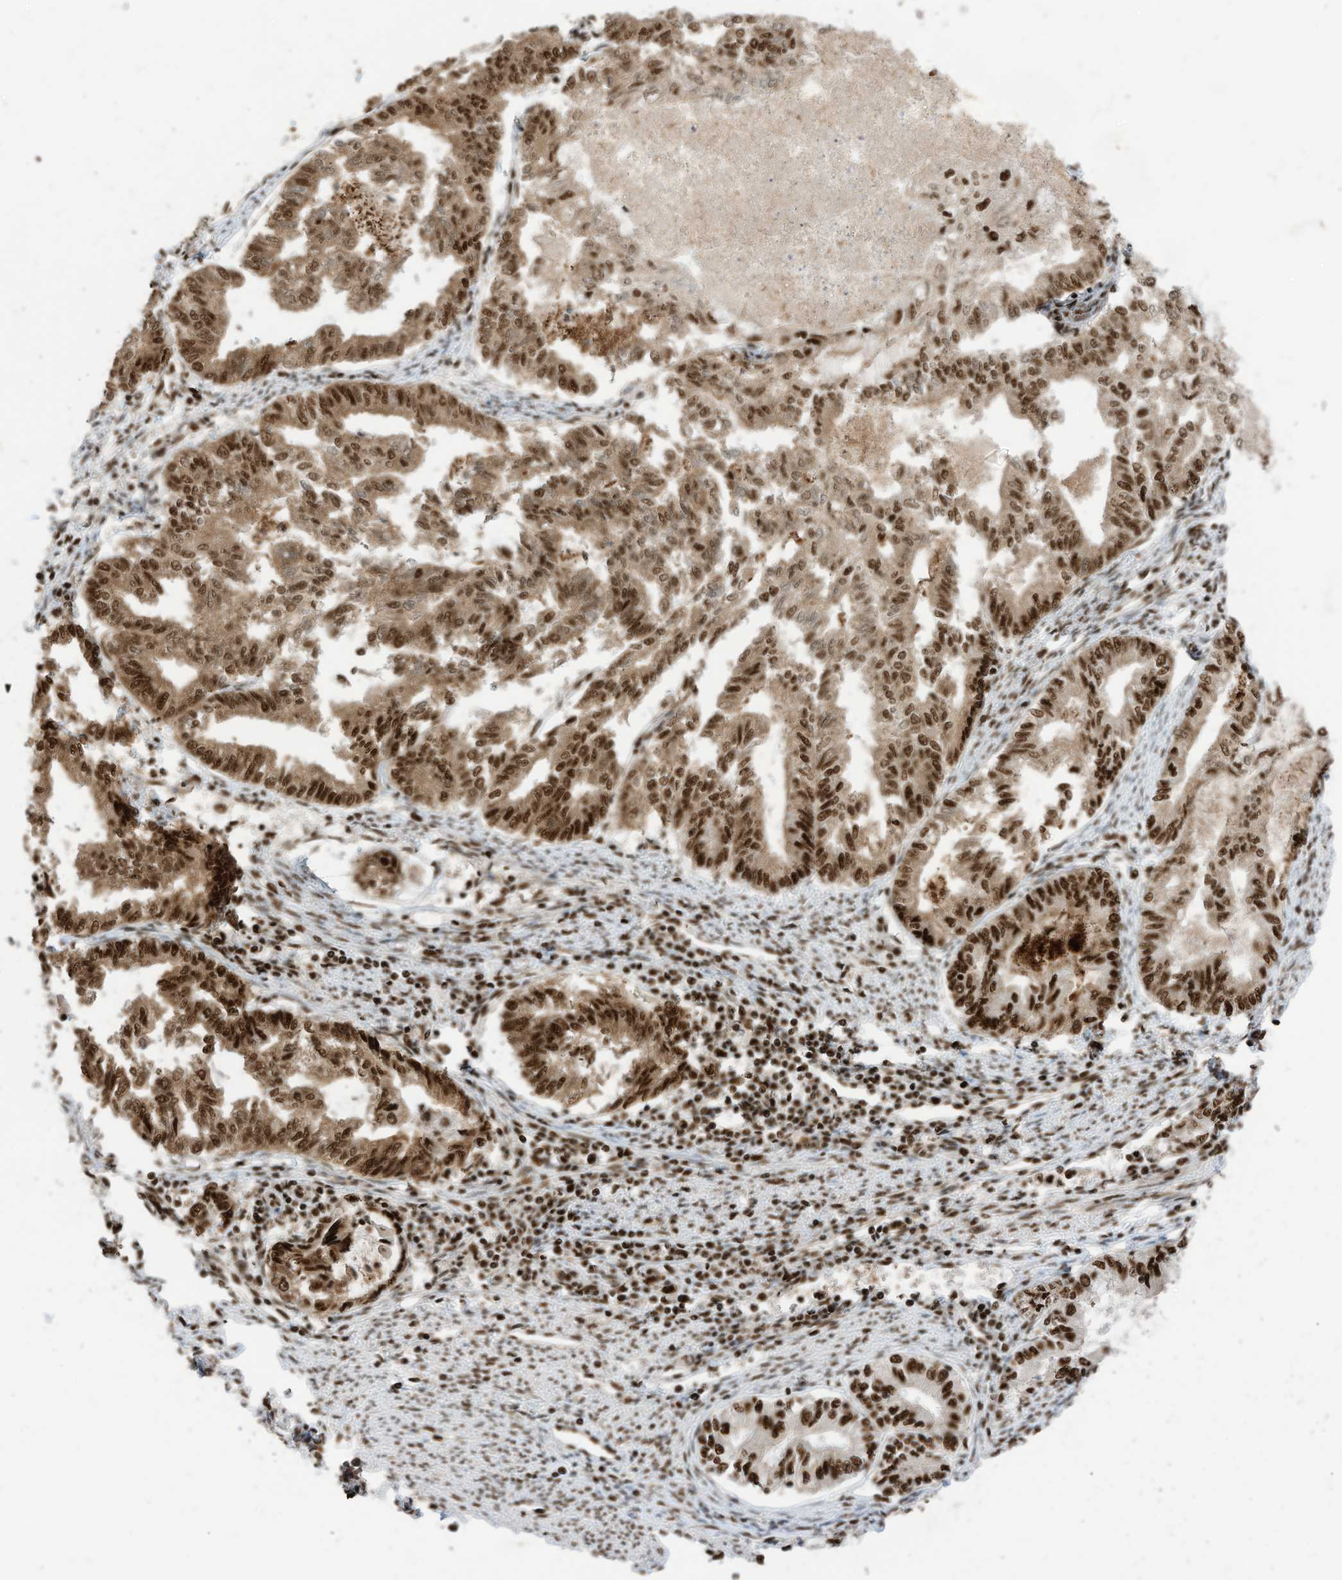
{"staining": {"intensity": "strong", "quantity": ">75%", "location": "cytoplasmic/membranous,nuclear"}, "tissue": "endometrial cancer", "cell_type": "Tumor cells", "image_type": "cancer", "snomed": [{"axis": "morphology", "description": "Adenocarcinoma, NOS"}, {"axis": "topography", "description": "Endometrium"}], "caption": "Tumor cells demonstrate strong cytoplasmic/membranous and nuclear positivity in approximately >75% of cells in endometrial adenocarcinoma.", "gene": "SF3A3", "patient": {"sex": "female", "age": 79}}